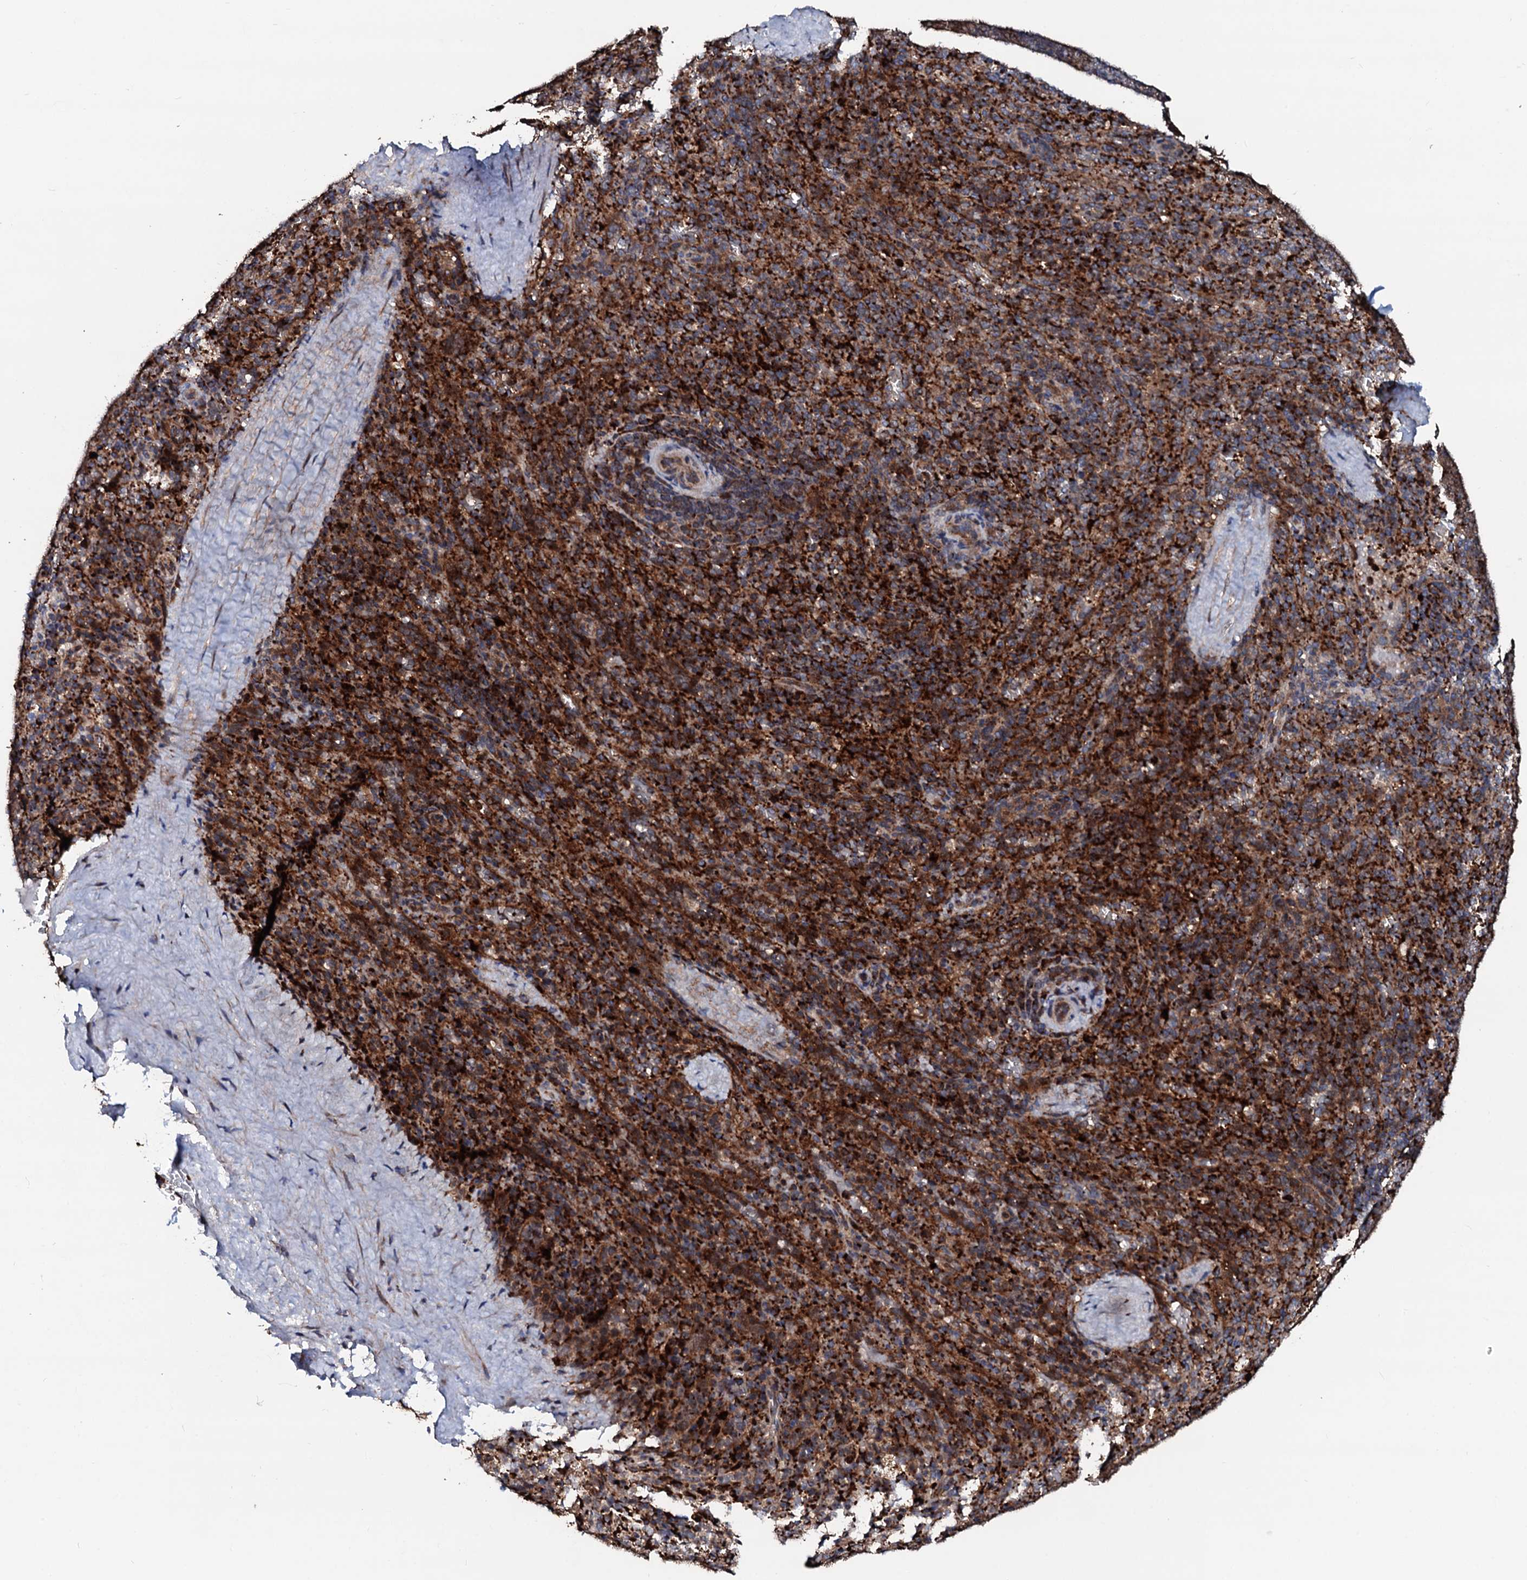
{"staining": {"intensity": "strong", "quantity": ">75%", "location": "cytoplasmic/membranous"}, "tissue": "spleen", "cell_type": "Cells in red pulp", "image_type": "normal", "snomed": [{"axis": "morphology", "description": "Normal tissue, NOS"}, {"axis": "topography", "description": "Spleen"}], "caption": "Immunohistochemical staining of benign human spleen reveals >75% levels of strong cytoplasmic/membranous protein expression in approximately >75% of cells in red pulp.", "gene": "ENSG00000256591", "patient": {"sex": "female", "age": 21}}